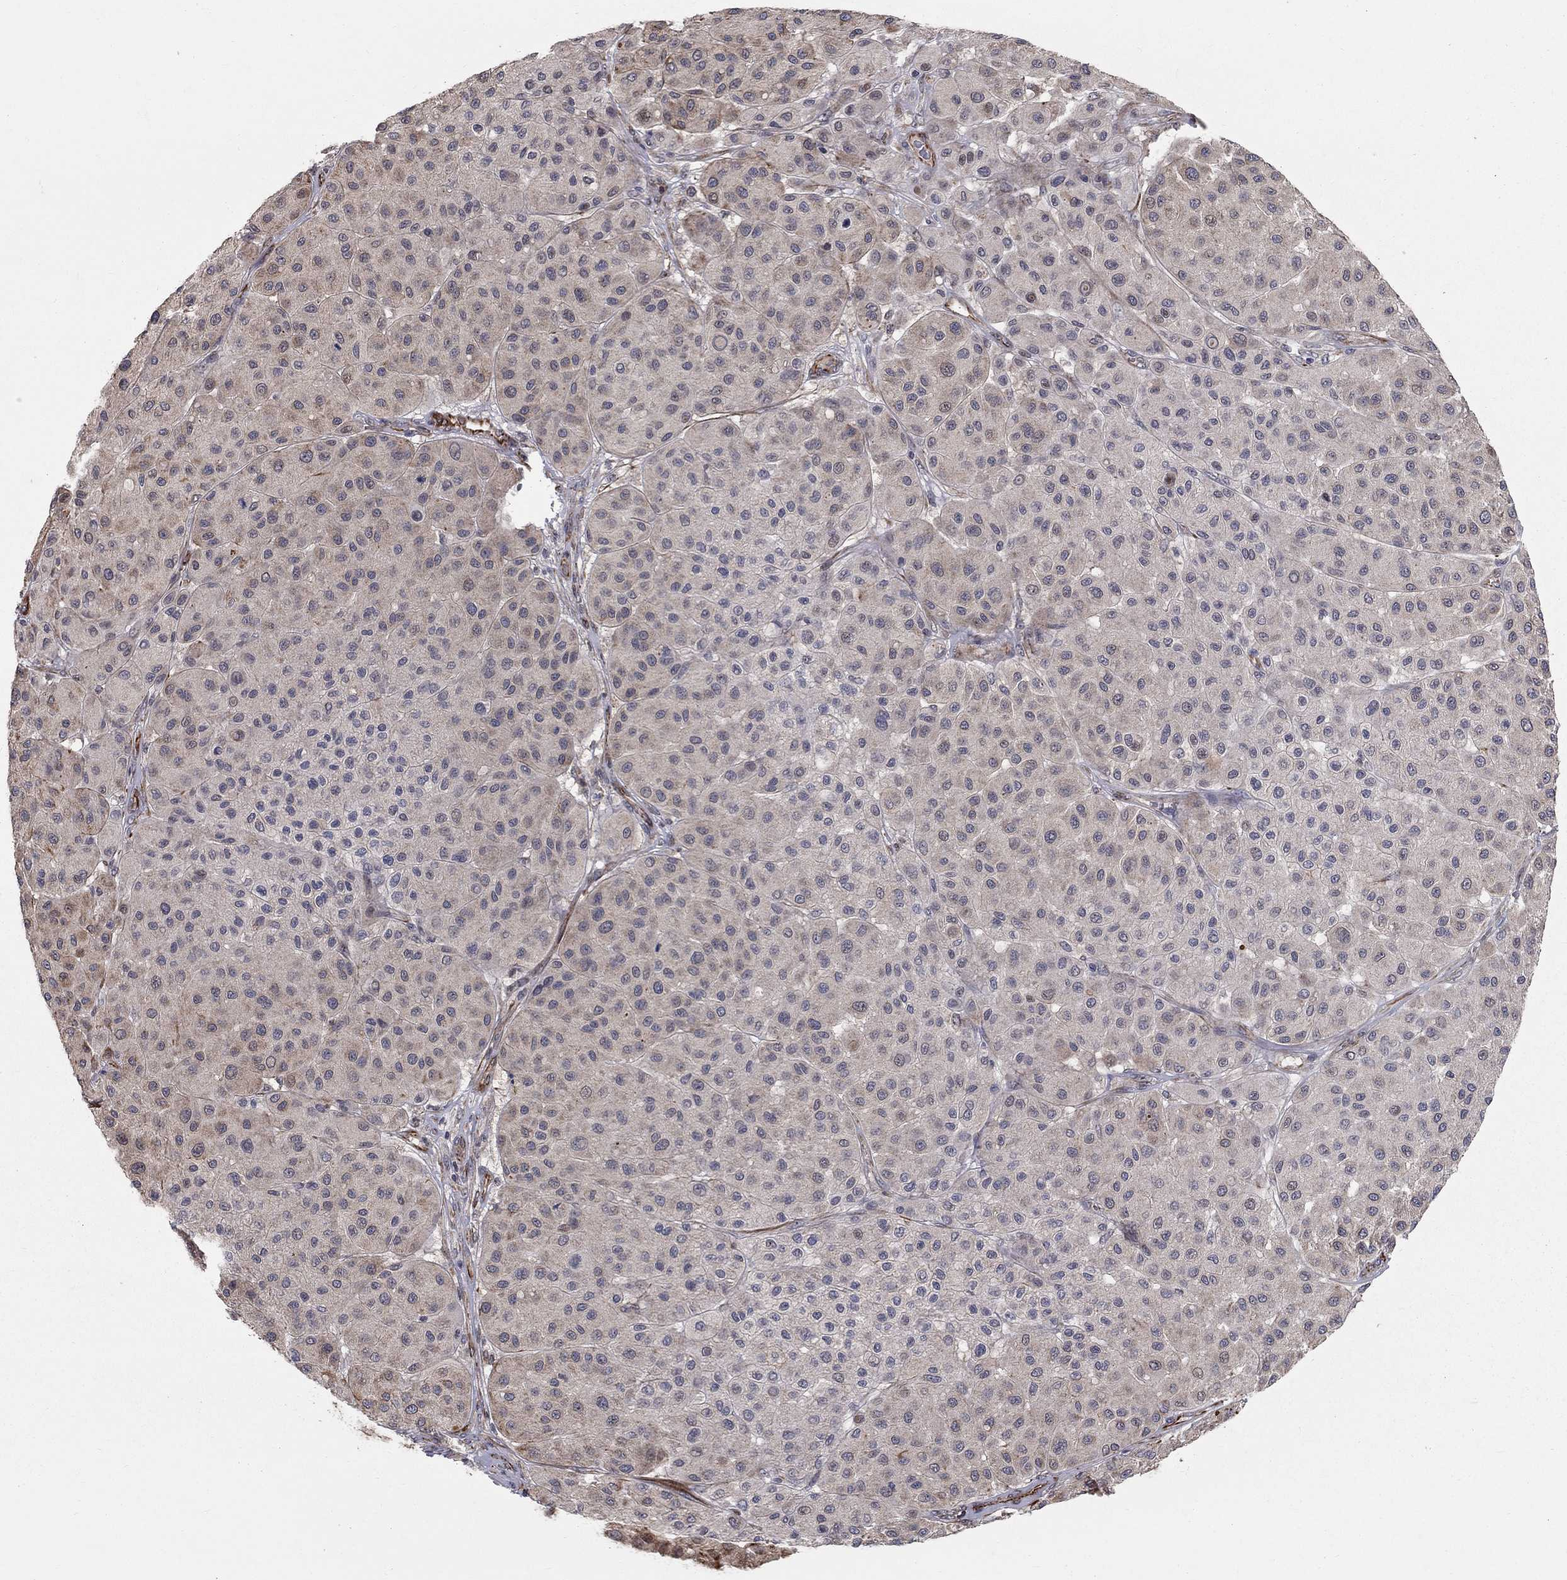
{"staining": {"intensity": "moderate", "quantity": "<25%", "location": "cytoplasmic/membranous"}, "tissue": "melanoma", "cell_type": "Tumor cells", "image_type": "cancer", "snomed": [{"axis": "morphology", "description": "Malignant melanoma, Metastatic site"}, {"axis": "topography", "description": "Smooth muscle"}], "caption": "Malignant melanoma (metastatic site) stained with a brown dye displays moderate cytoplasmic/membranous positive staining in about <25% of tumor cells.", "gene": "MSRA", "patient": {"sex": "male", "age": 41}}